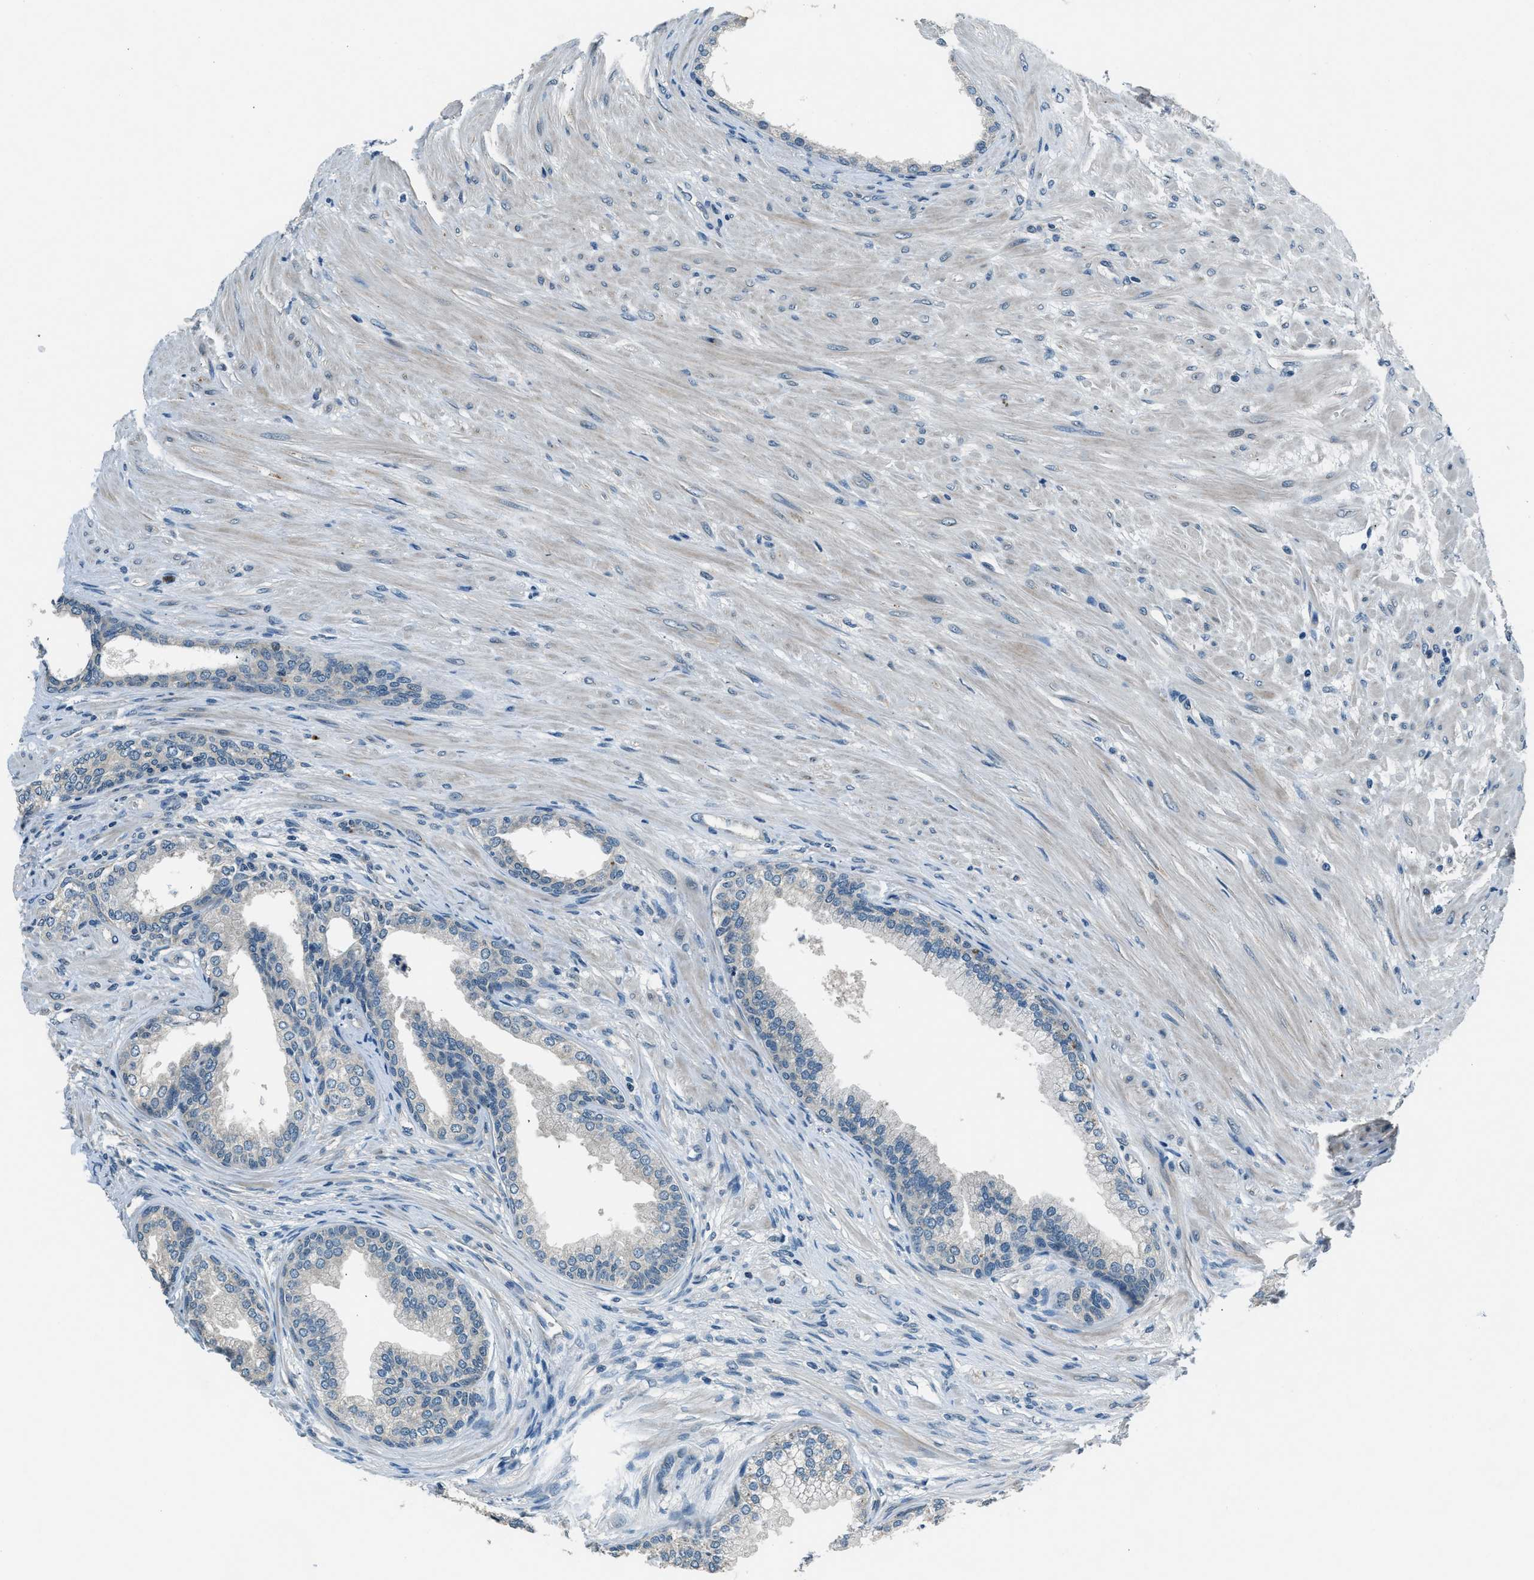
{"staining": {"intensity": "negative", "quantity": "none", "location": "none"}, "tissue": "prostate", "cell_type": "Glandular cells", "image_type": "normal", "snomed": [{"axis": "morphology", "description": "Normal tissue, NOS"}, {"axis": "topography", "description": "Prostate"}], "caption": "Immunohistochemical staining of unremarkable human prostate shows no significant positivity in glandular cells. (DAB immunohistochemistry (IHC), high magnification).", "gene": "NME8", "patient": {"sex": "male", "age": 76}}